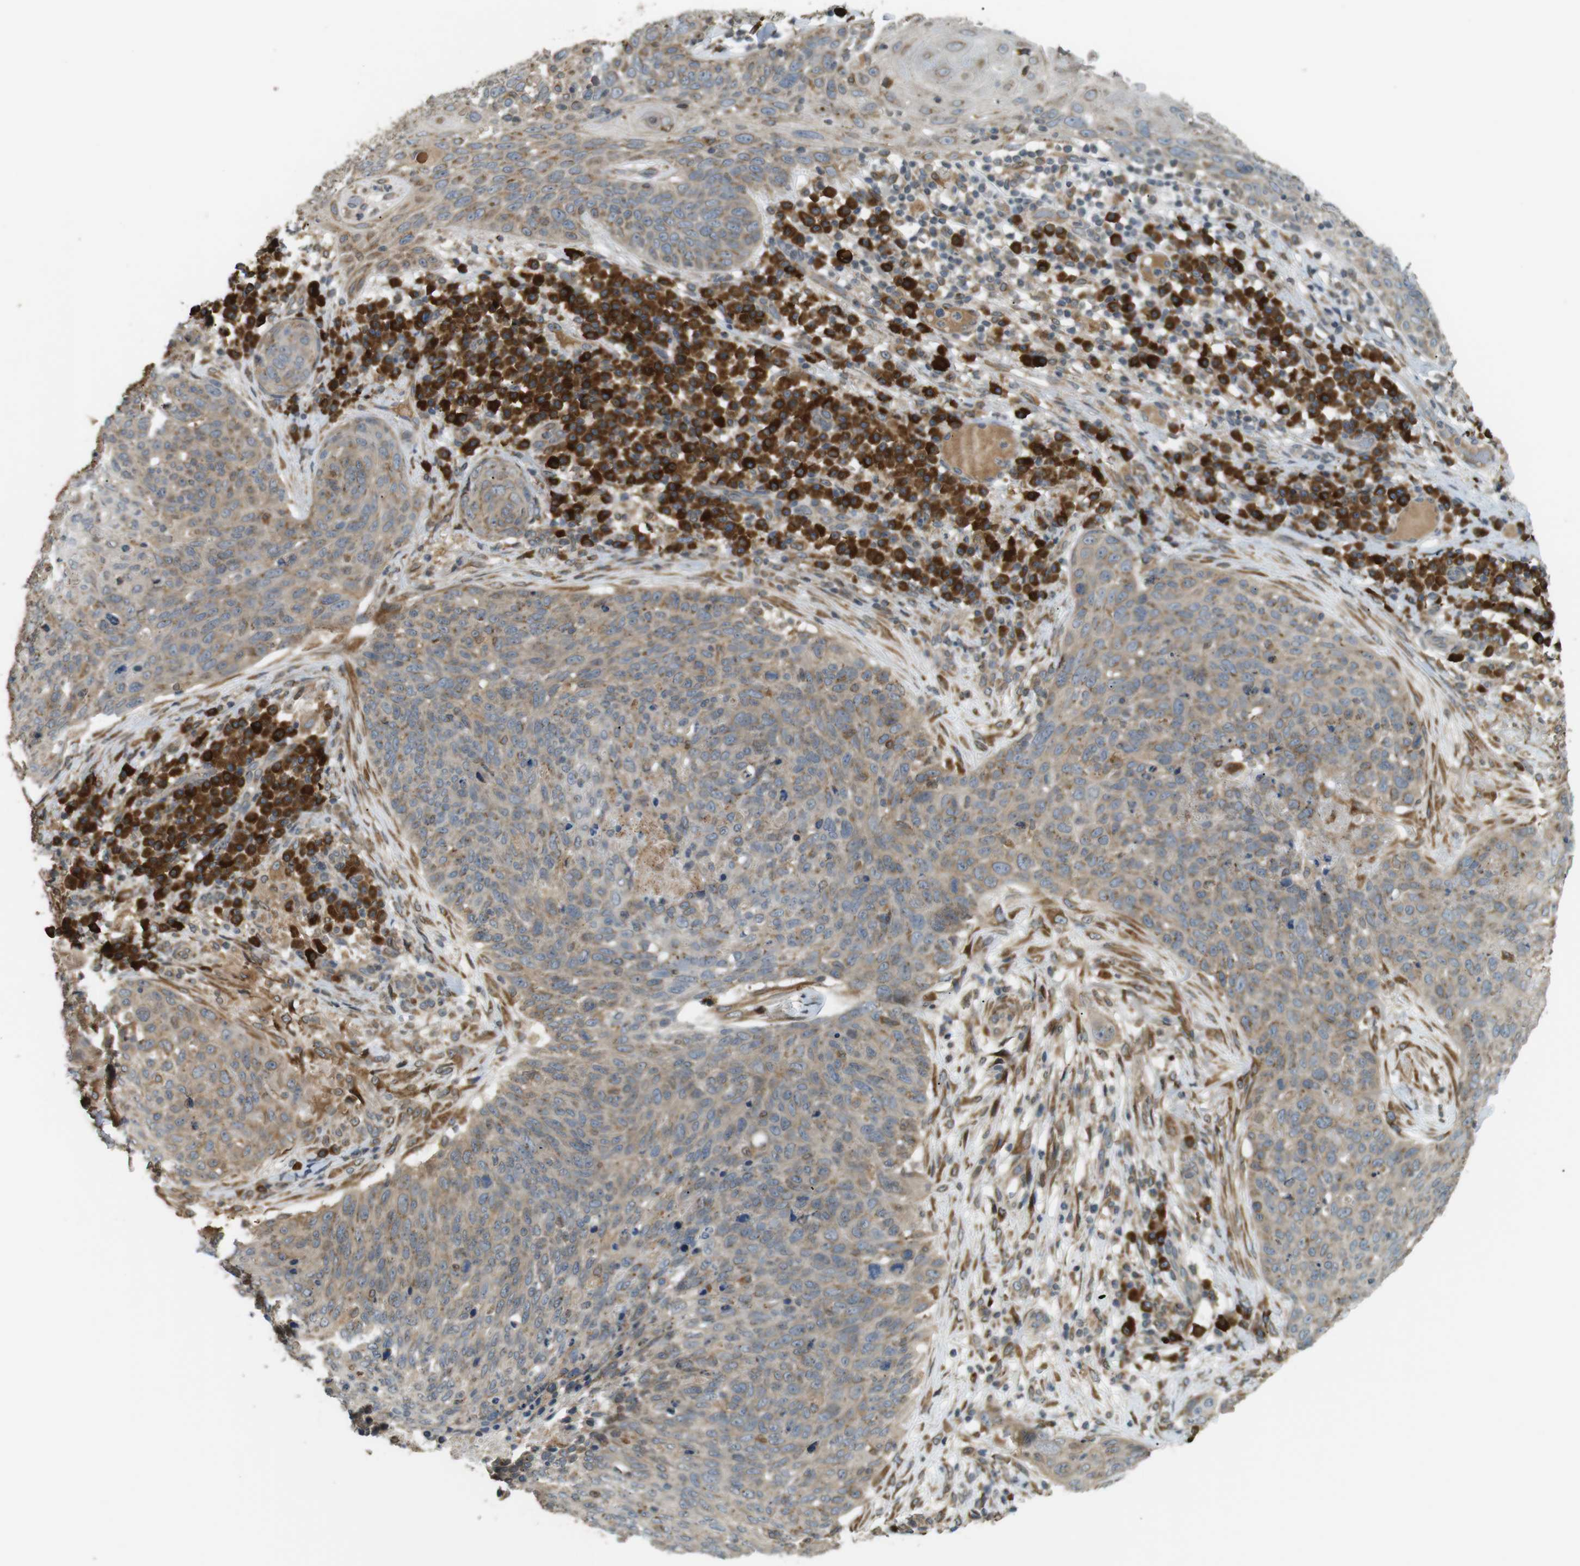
{"staining": {"intensity": "weak", "quantity": "25%-75%", "location": "cytoplasmic/membranous"}, "tissue": "skin cancer", "cell_type": "Tumor cells", "image_type": "cancer", "snomed": [{"axis": "morphology", "description": "Squamous cell carcinoma in situ, NOS"}, {"axis": "morphology", "description": "Squamous cell carcinoma, NOS"}, {"axis": "topography", "description": "Skin"}], "caption": "Protein expression analysis of human squamous cell carcinoma (skin) reveals weak cytoplasmic/membranous expression in approximately 25%-75% of tumor cells.", "gene": "TMED4", "patient": {"sex": "male", "age": 93}}